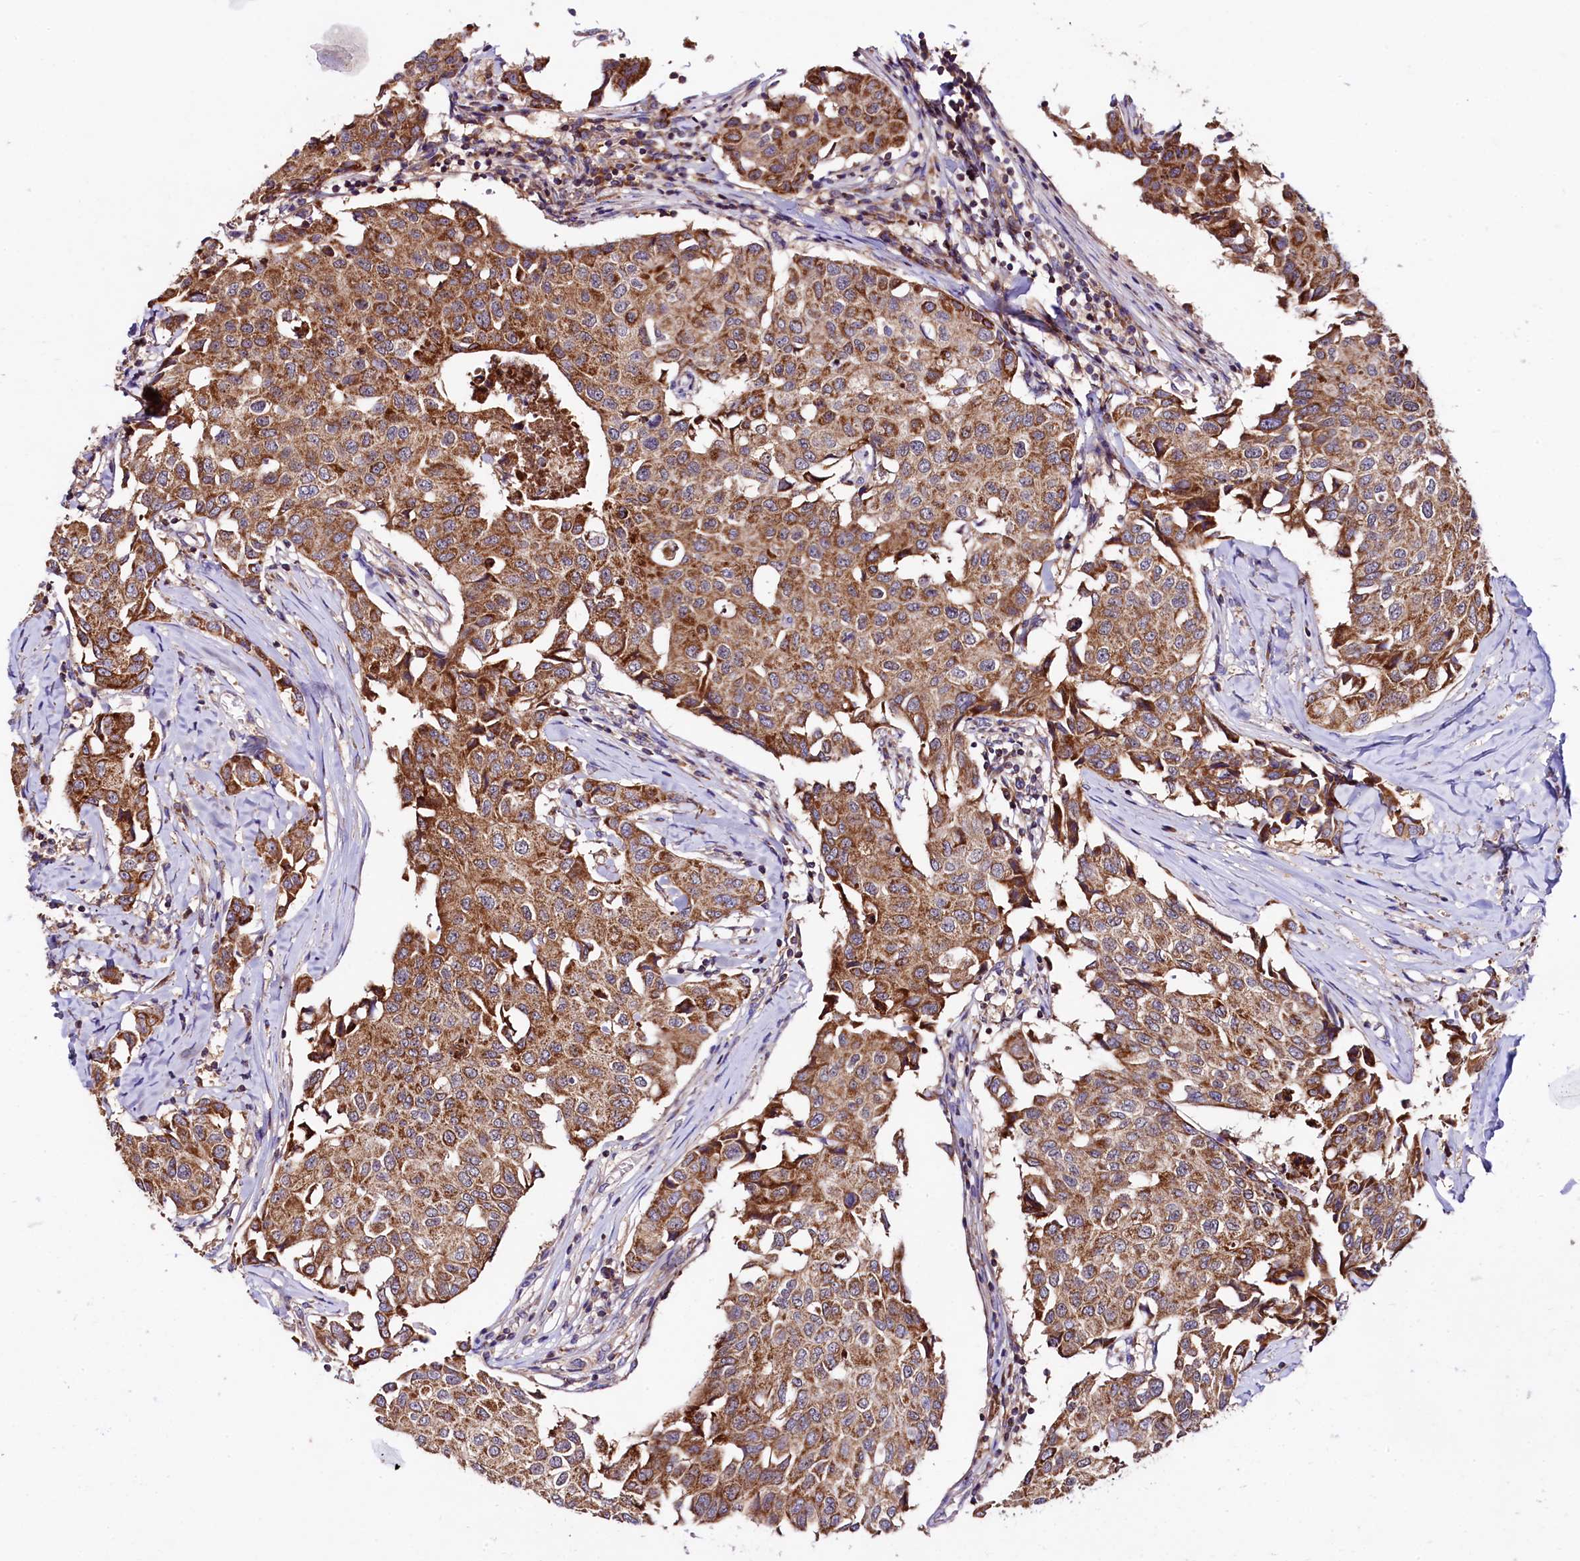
{"staining": {"intensity": "strong", "quantity": ">75%", "location": "cytoplasmic/membranous"}, "tissue": "breast cancer", "cell_type": "Tumor cells", "image_type": "cancer", "snomed": [{"axis": "morphology", "description": "Duct carcinoma"}, {"axis": "topography", "description": "Breast"}], "caption": "DAB (3,3'-diaminobenzidine) immunohistochemical staining of human breast cancer (intraductal carcinoma) exhibits strong cytoplasmic/membranous protein staining in approximately >75% of tumor cells.", "gene": "CIAO3", "patient": {"sex": "female", "age": 80}}